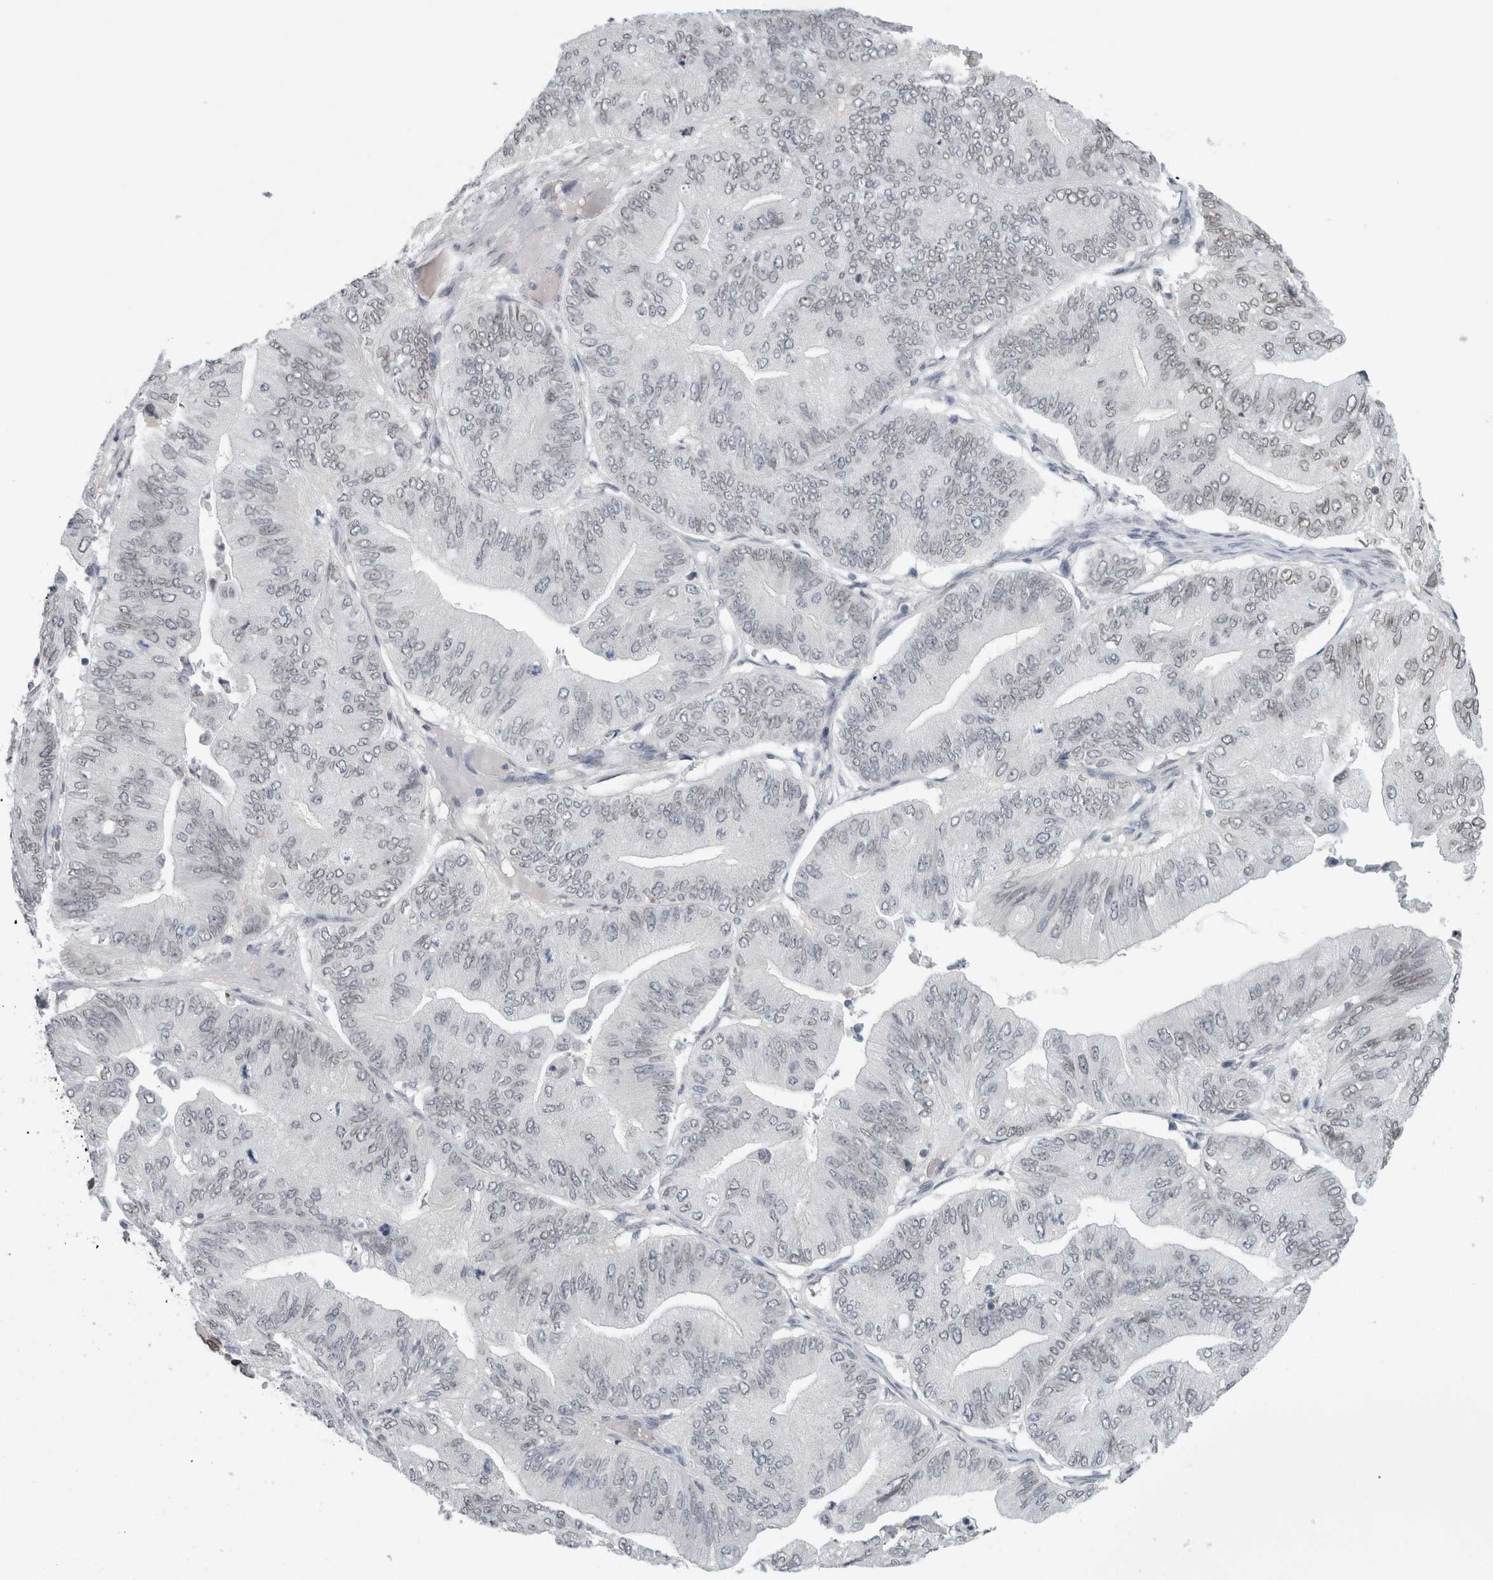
{"staining": {"intensity": "weak", "quantity": "25%-75%", "location": "cytoplasmic/membranous,nuclear"}, "tissue": "ovarian cancer", "cell_type": "Tumor cells", "image_type": "cancer", "snomed": [{"axis": "morphology", "description": "Cystadenocarcinoma, mucinous, NOS"}, {"axis": "topography", "description": "Ovary"}], "caption": "Ovarian mucinous cystadenocarcinoma was stained to show a protein in brown. There is low levels of weak cytoplasmic/membranous and nuclear positivity in approximately 25%-75% of tumor cells.", "gene": "ZNF770", "patient": {"sex": "female", "age": 61}}